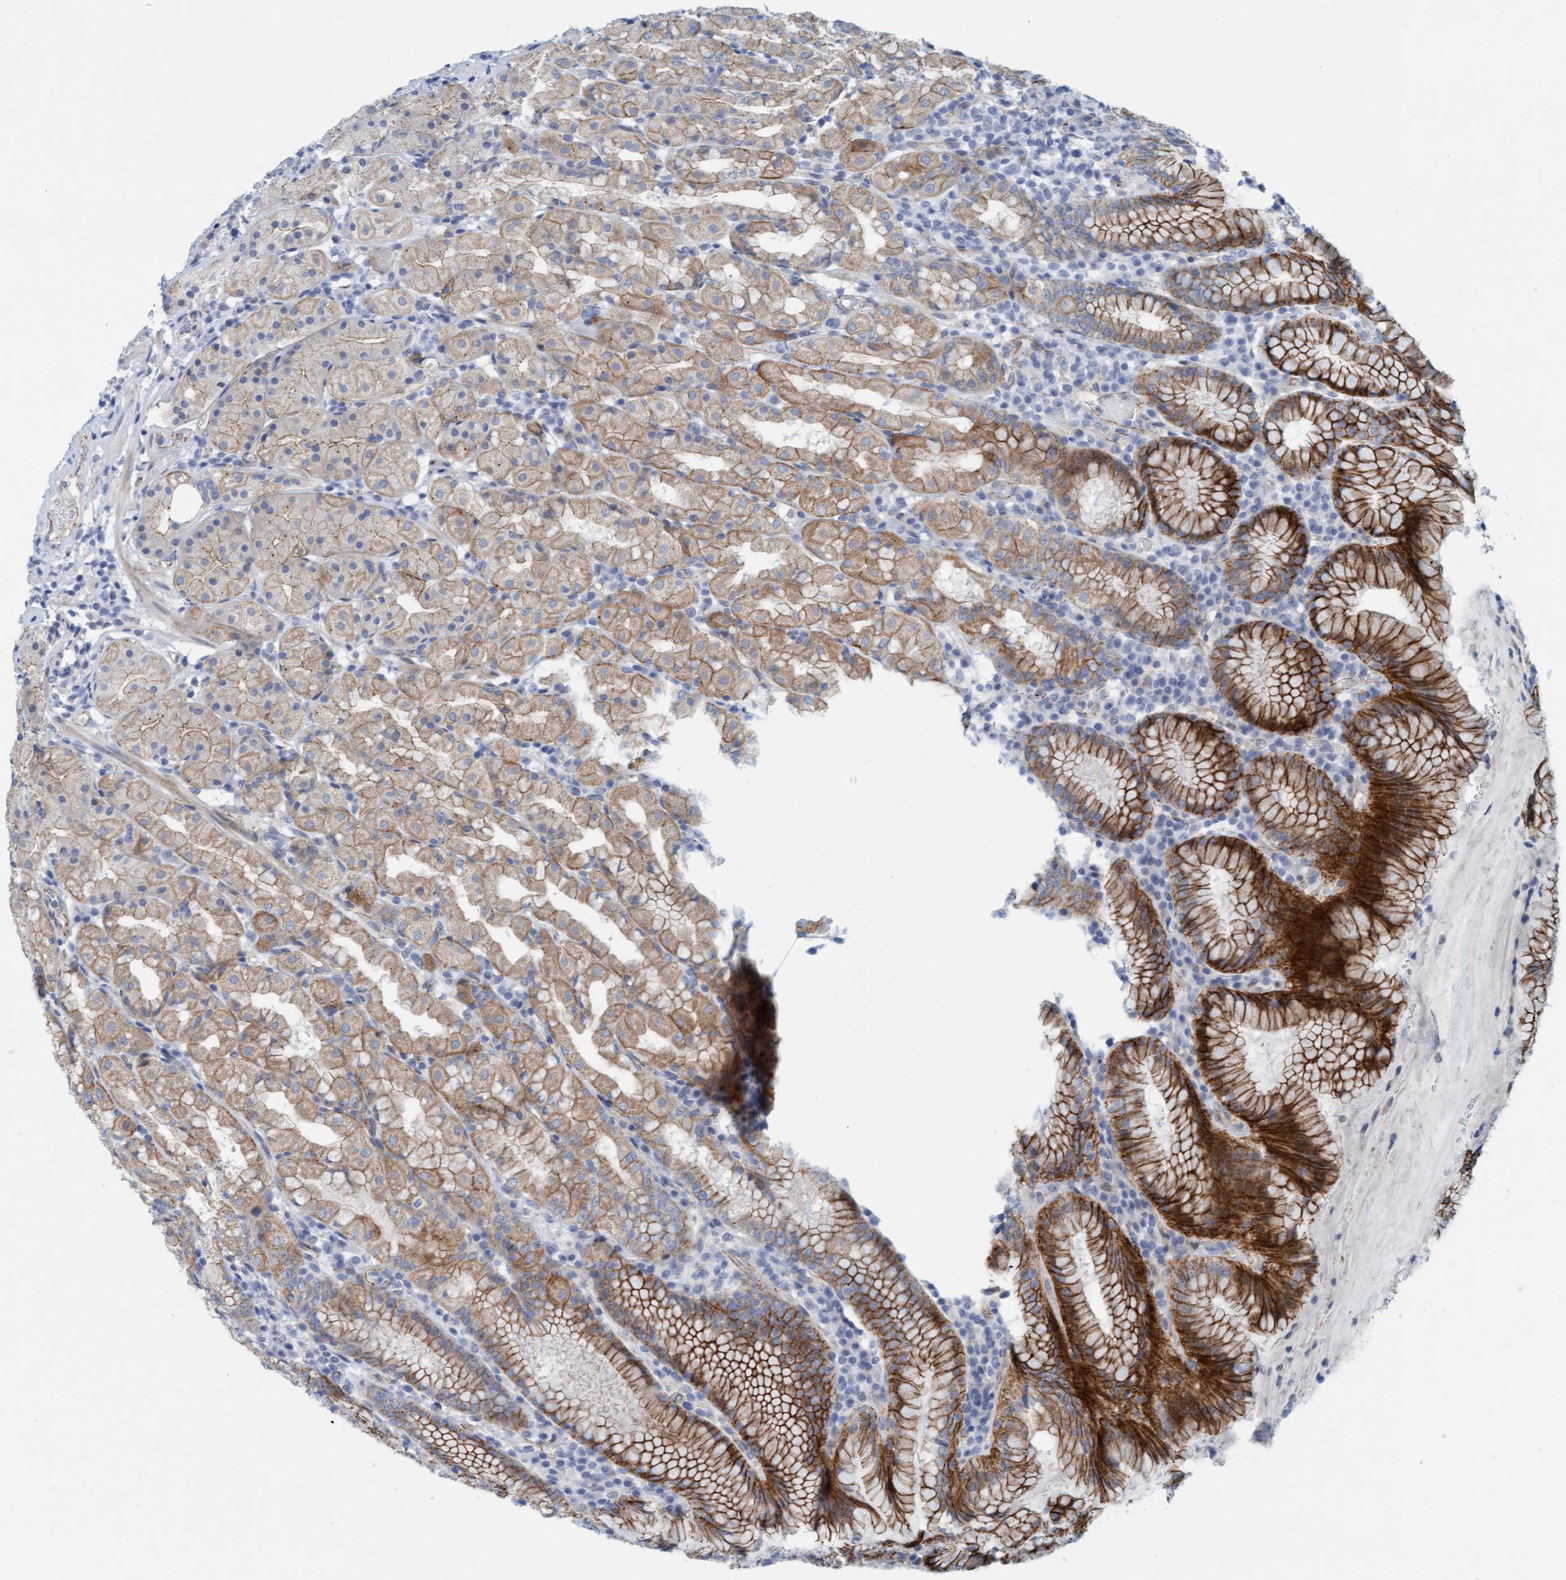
{"staining": {"intensity": "strong", "quantity": "25%-75%", "location": "cytoplasmic/membranous"}, "tissue": "stomach", "cell_type": "Glandular cells", "image_type": "normal", "snomed": [{"axis": "morphology", "description": "Normal tissue, NOS"}, {"axis": "topography", "description": "Stomach, lower"}], "caption": "This micrograph reveals immunohistochemistry (IHC) staining of unremarkable human stomach, with high strong cytoplasmic/membranous staining in about 25%-75% of glandular cells.", "gene": "KRBA2", "patient": {"sex": "female", "age": 56}}